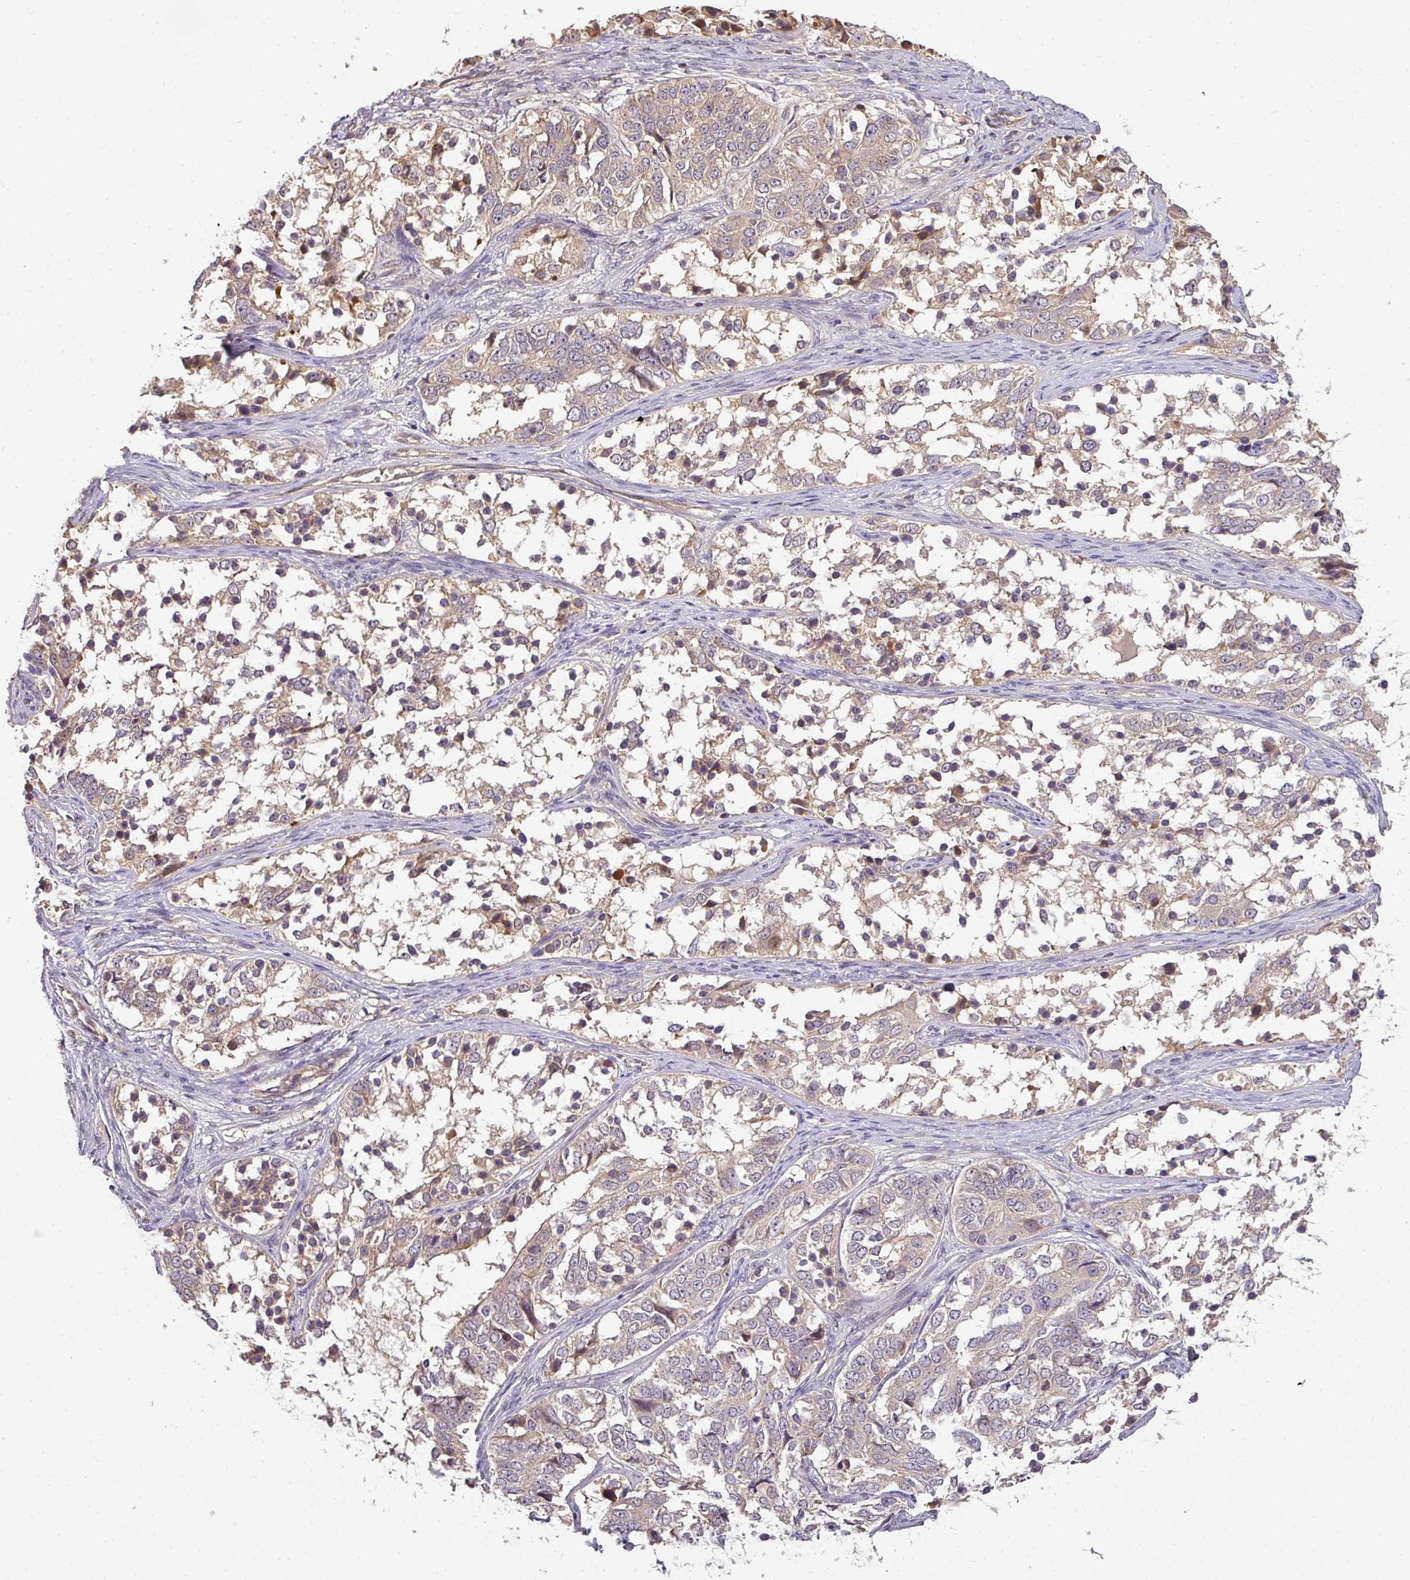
{"staining": {"intensity": "weak", "quantity": "25%-75%", "location": "cytoplasmic/membranous"}, "tissue": "ovarian cancer", "cell_type": "Tumor cells", "image_type": "cancer", "snomed": [{"axis": "morphology", "description": "Carcinoma, endometroid"}, {"axis": "topography", "description": "Ovary"}], "caption": "Brown immunohistochemical staining in ovarian cancer (endometroid carcinoma) exhibits weak cytoplasmic/membranous staining in about 25%-75% of tumor cells. The staining was performed using DAB, with brown indicating positive protein expression. Nuclei are stained blue with hematoxylin.", "gene": "TCL1B", "patient": {"sex": "female", "age": 51}}